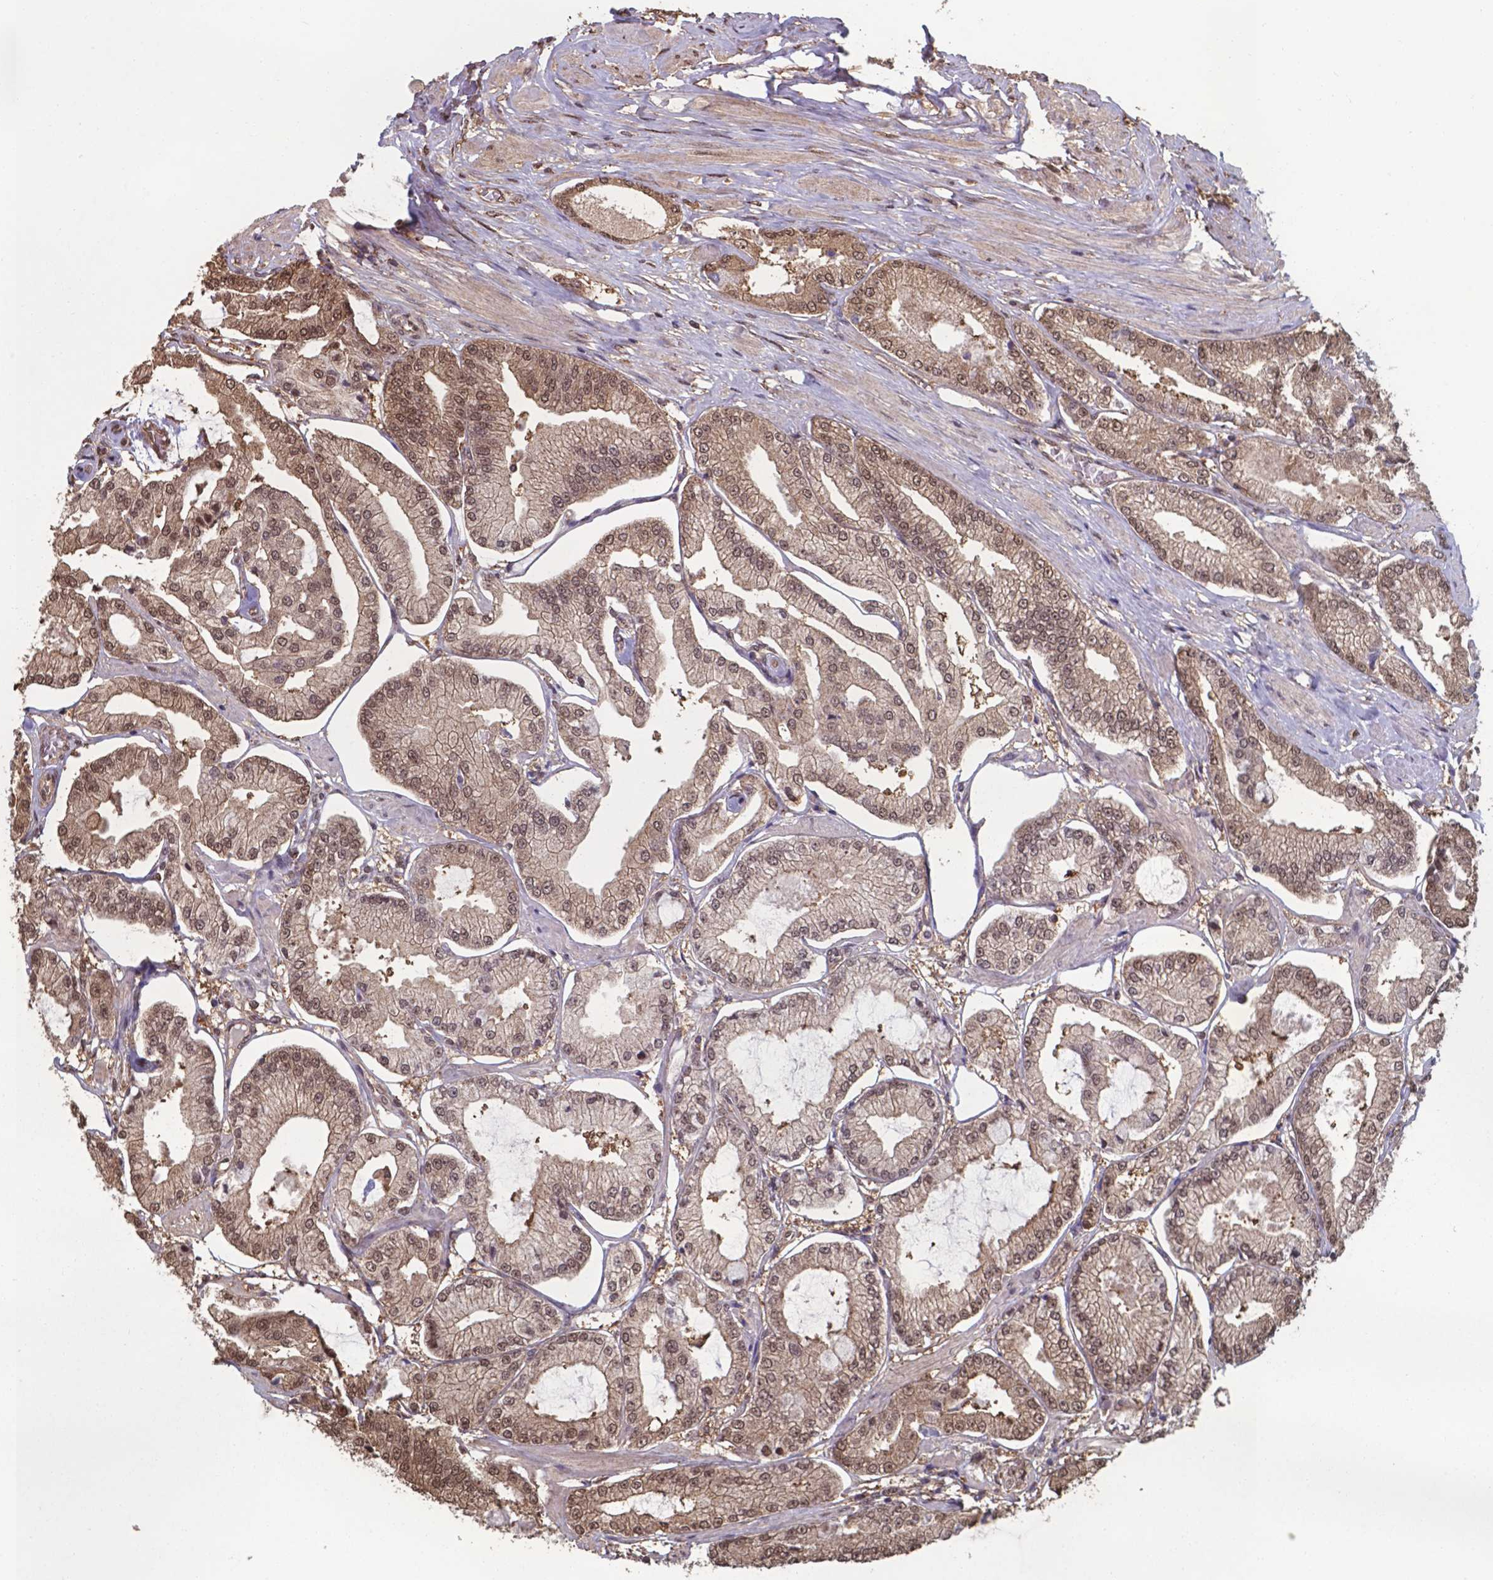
{"staining": {"intensity": "moderate", "quantity": ">75%", "location": "cytoplasmic/membranous,nuclear"}, "tissue": "prostate cancer", "cell_type": "Tumor cells", "image_type": "cancer", "snomed": [{"axis": "morphology", "description": "Adenocarcinoma, Low grade"}, {"axis": "topography", "description": "Prostate"}], "caption": "Immunohistochemistry (IHC) of adenocarcinoma (low-grade) (prostate) reveals medium levels of moderate cytoplasmic/membranous and nuclear expression in approximately >75% of tumor cells.", "gene": "CHP2", "patient": {"sex": "male", "age": 55}}